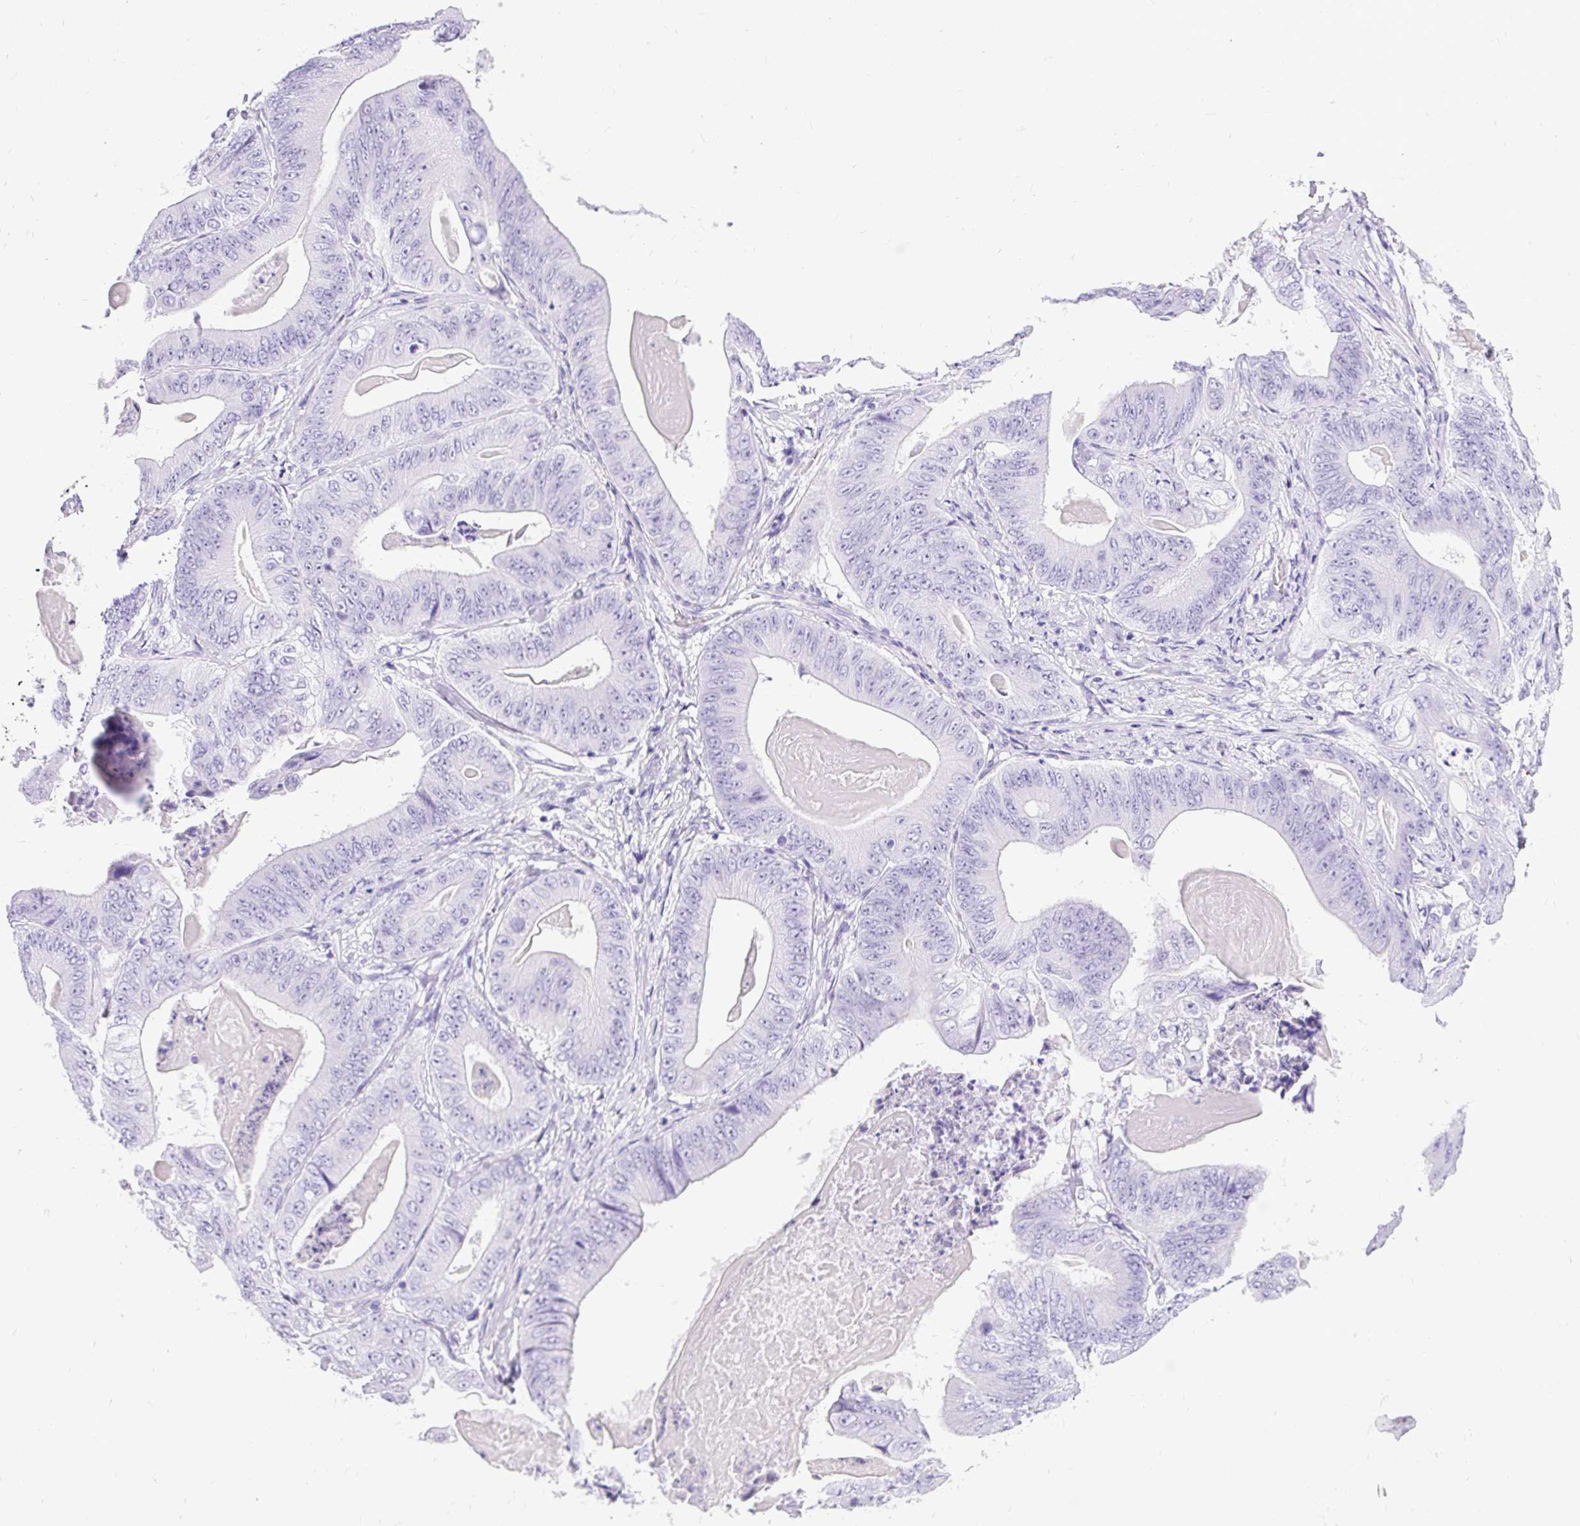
{"staining": {"intensity": "negative", "quantity": "none", "location": "none"}, "tissue": "stomach cancer", "cell_type": "Tumor cells", "image_type": "cancer", "snomed": [{"axis": "morphology", "description": "Adenocarcinoma, NOS"}, {"axis": "topography", "description": "Stomach"}], "caption": "Immunohistochemistry (IHC) micrograph of neoplastic tissue: stomach adenocarcinoma stained with DAB (3,3'-diaminobenzidine) demonstrates no significant protein positivity in tumor cells. Brightfield microscopy of immunohistochemistry stained with DAB (brown) and hematoxylin (blue), captured at high magnification.", "gene": "HEY1", "patient": {"sex": "female", "age": 73}}